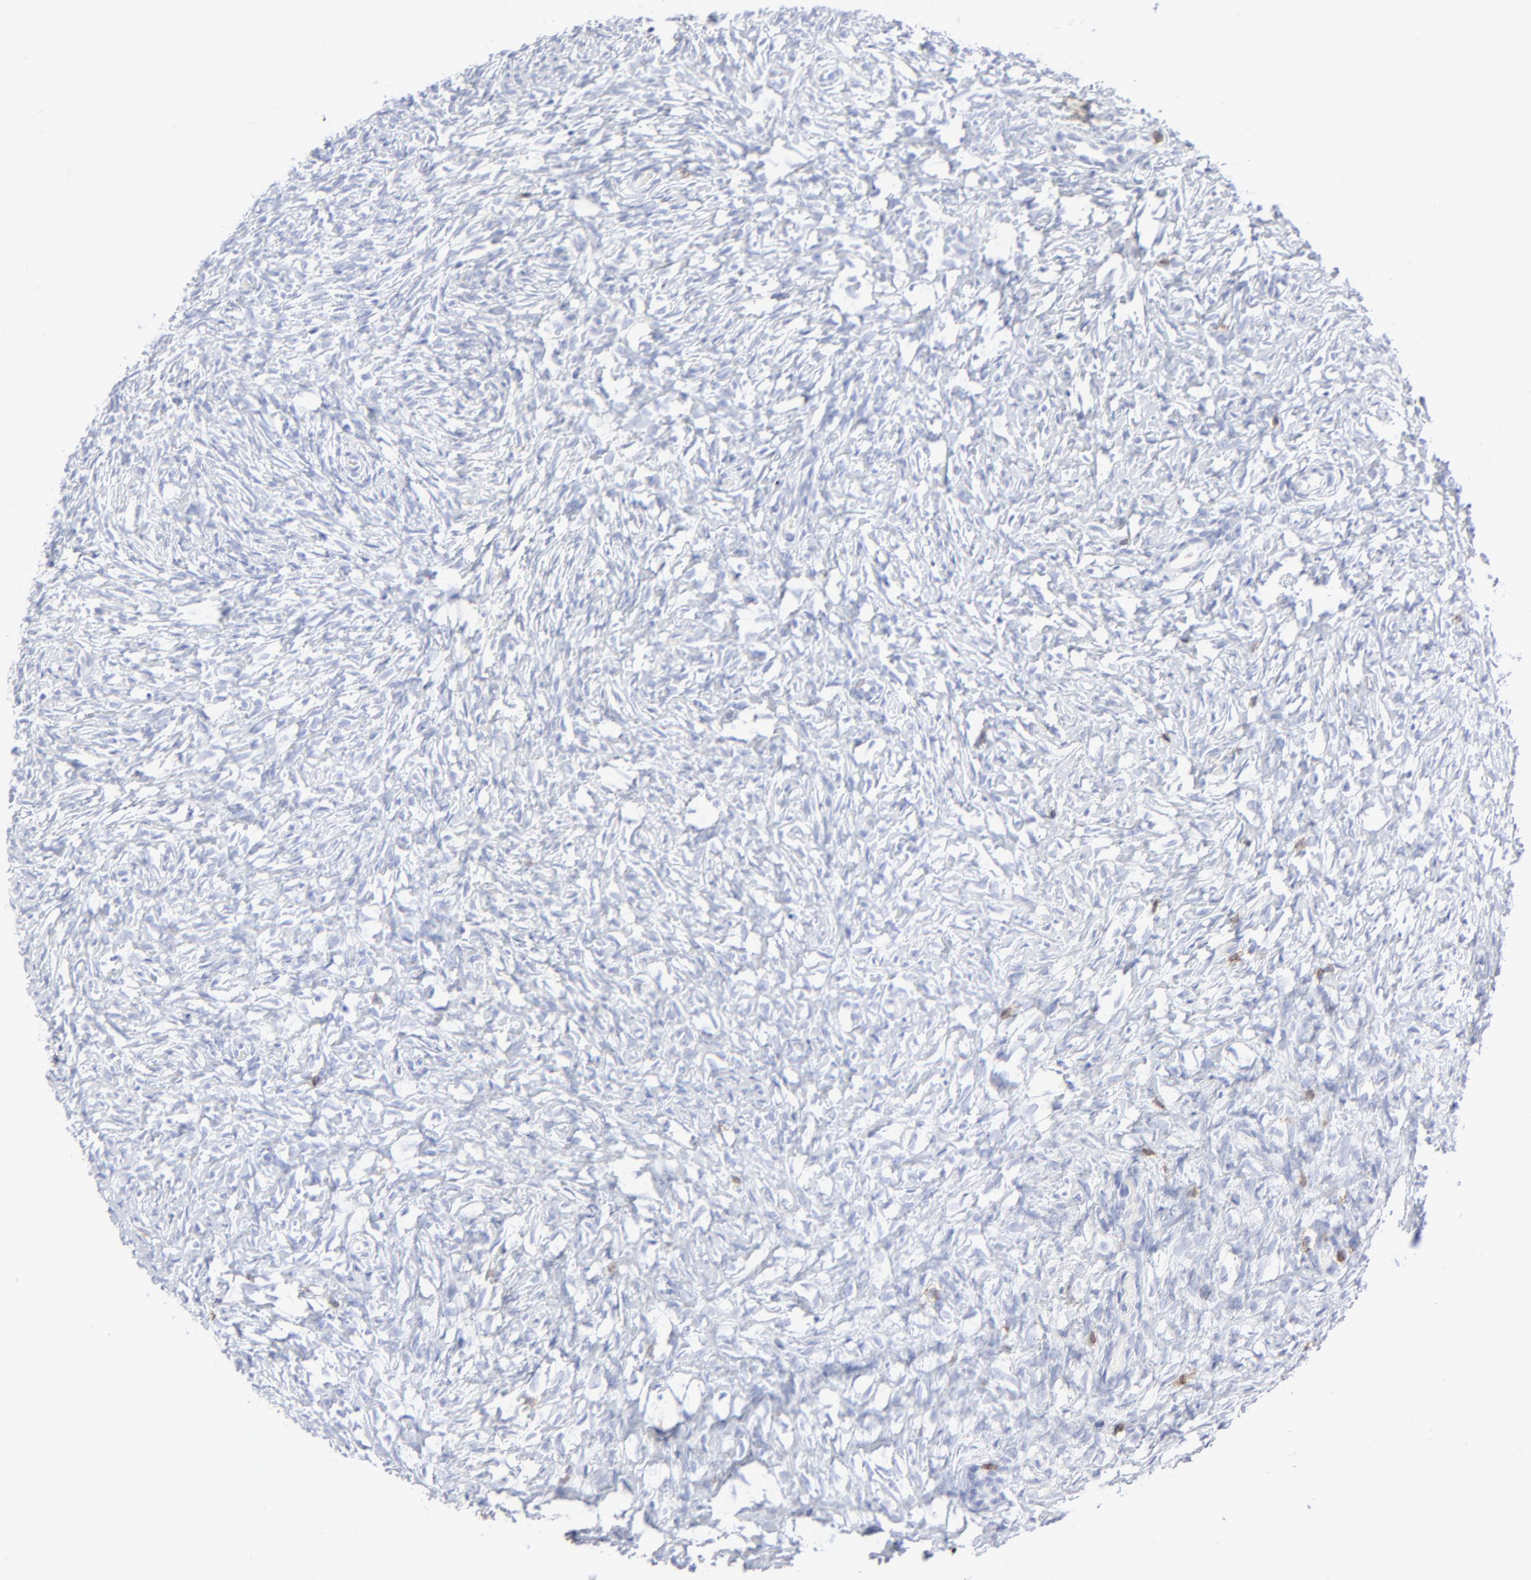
{"staining": {"intensity": "negative", "quantity": "none", "location": "none"}, "tissue": "ovary", "cell_type": "Ovarian stroma cells", "image_type": "normal", "snomed": [{"axis": "morphology", "description": "Normal tissue, NOS"}, {"axis": "topography", "description": "Ovary"}], "caption": "Ovarian stroma cells are negative for protein expression in unremarkable human ovary.", "gene": "LCK", "patient": {"sex": "female", "age": 35}}